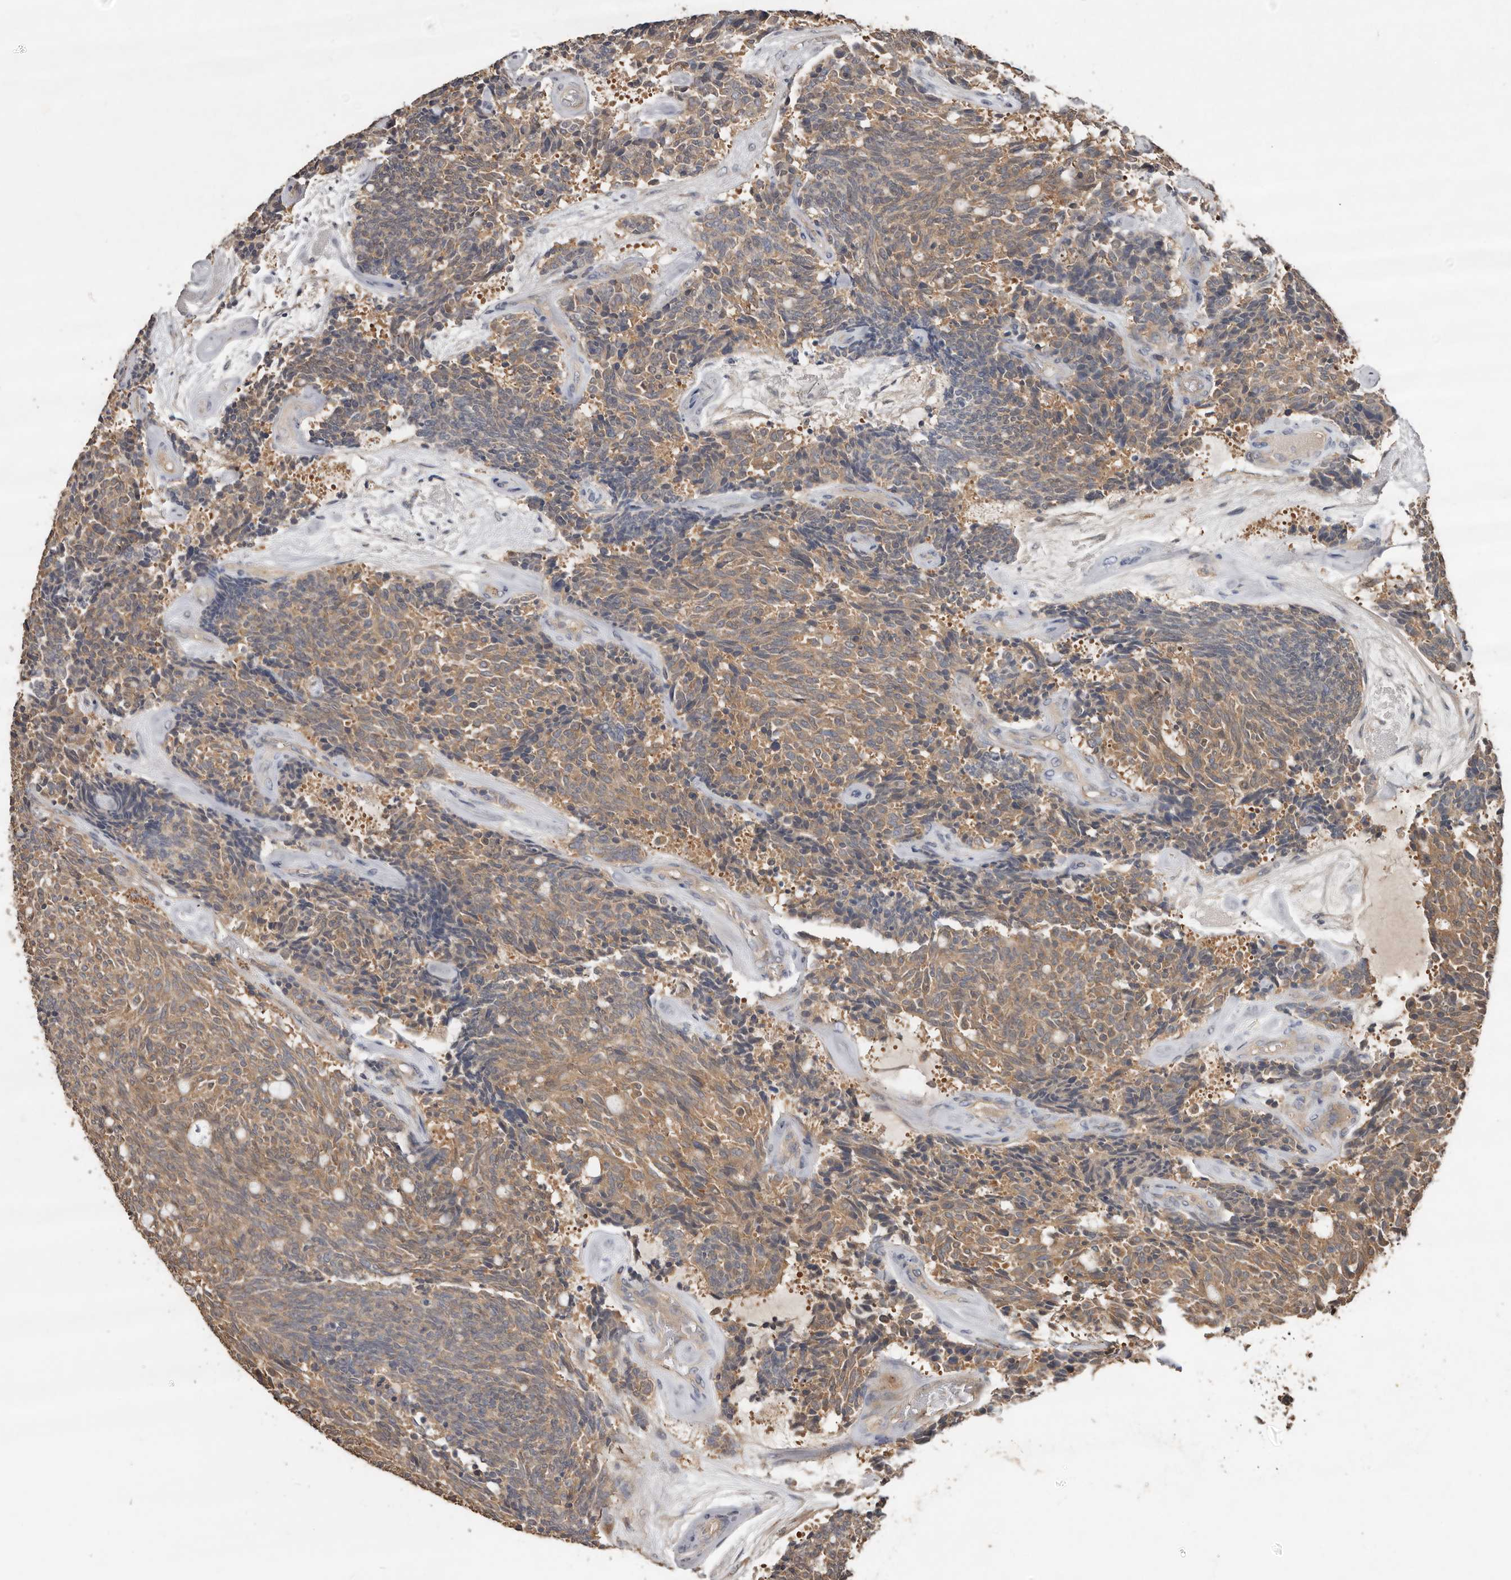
{"staining": {"intensity": "moderate", "quantity": ">75%", "location": "cytoplasmic/membranous"}, "tissue": "carcinoid", "cell_type": "Tumor cells", "image_type": "cancer", "snomed": [{"axis": "morphology", "description": "Carcinoid, malignant, NOS"}, {"axis": "topography", "description": "Pancreas"}], "caption": "A micrograph of carcinoid stained for a protein exhibits moderate cytoplasmic/membranous brown staining in tumor cells. (IHC, brightfield microscopy, high magnification).", "gene": "FLCN", "patient": {"sex": "female", "age": 54}}